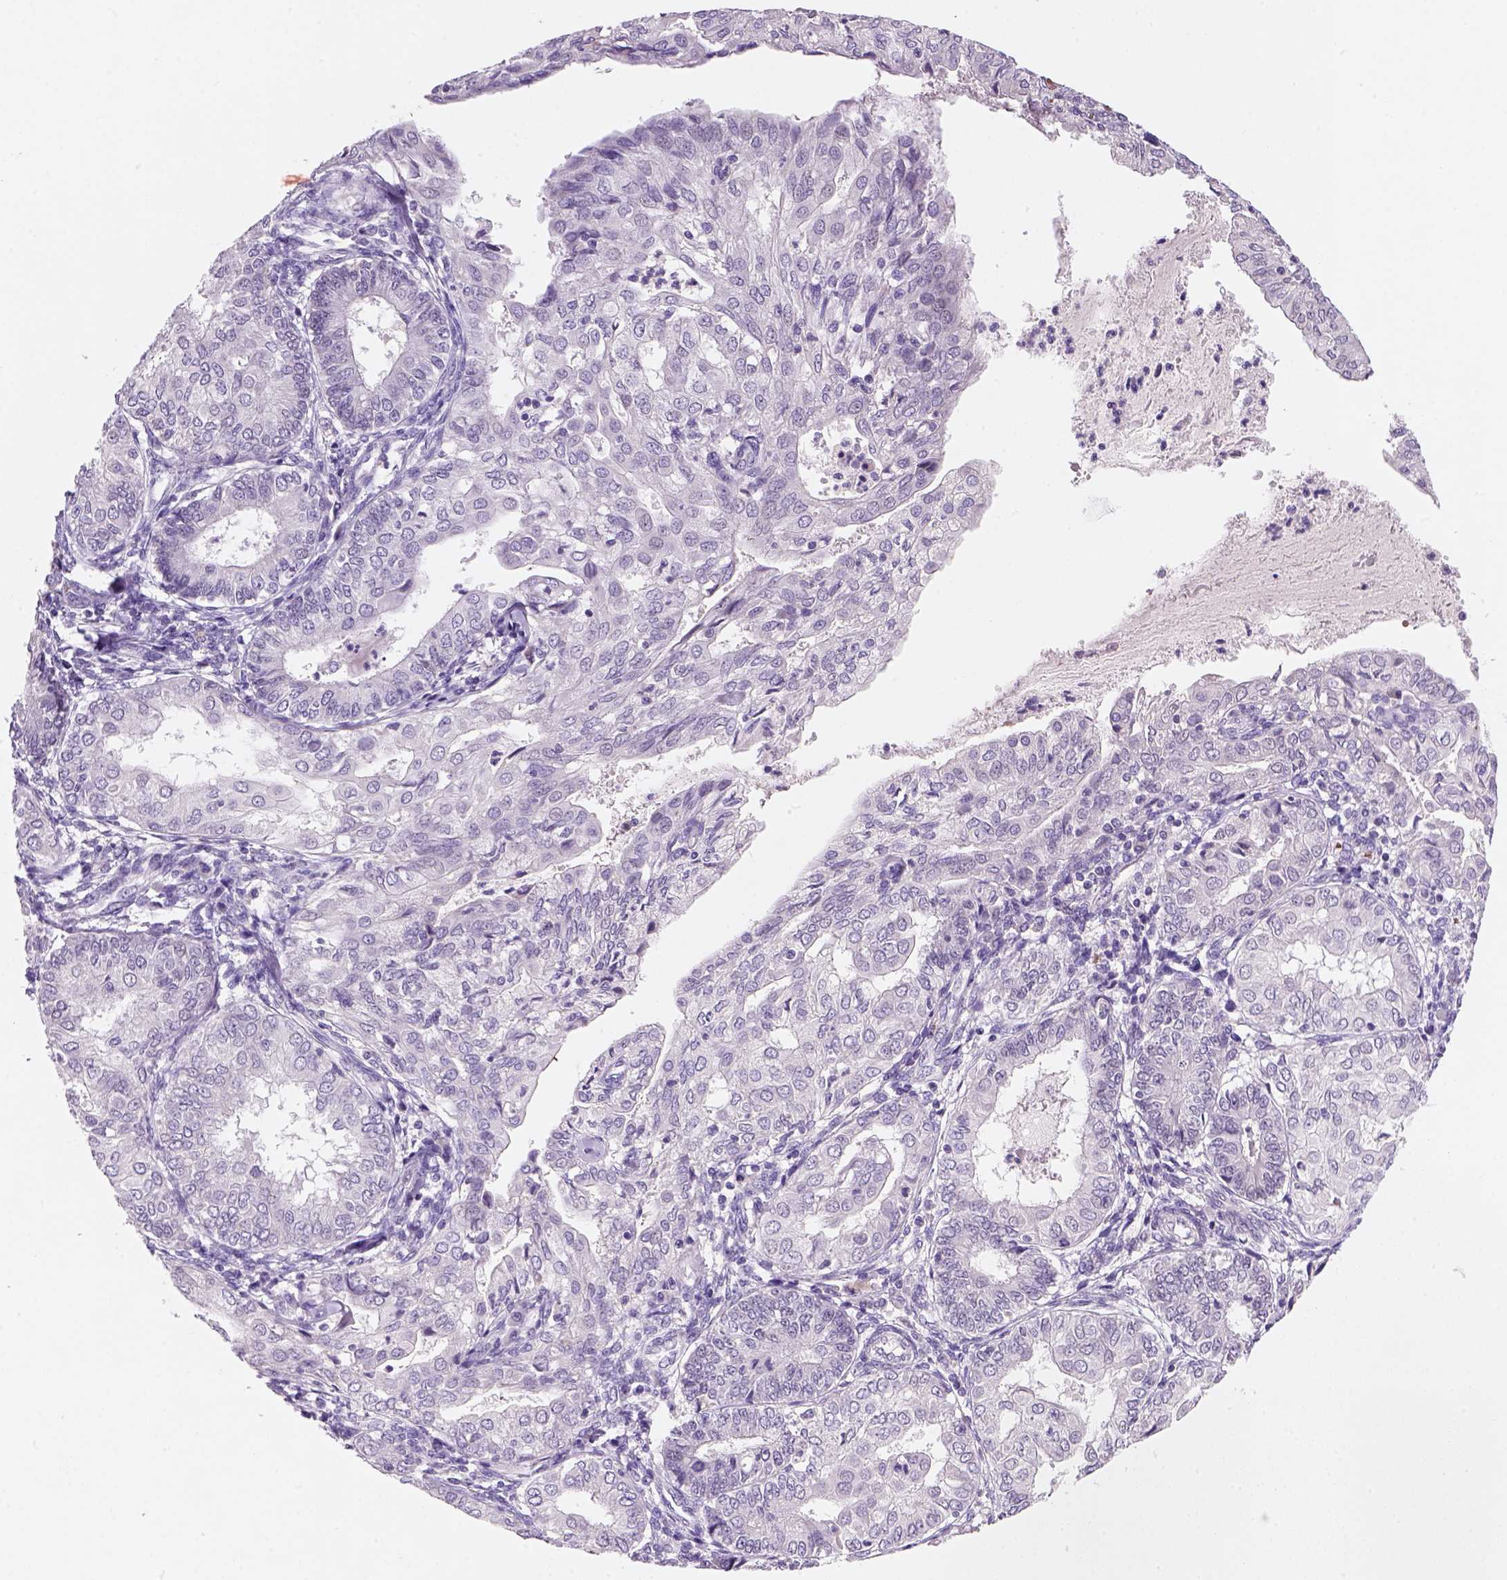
{"staining": {"intensity": "negative", "quantity": "none", "location": "none"}, "tissue": "endometrial cancer", "cell_type": "Tumor cells", "image_type": "cancer", "snomed": [{"axis": "morphology", "description": "Adenocarcinoma, NOS"}, {"axis": "topography", "description": "Endometrium"}], "caption": "This is an immunohistochemistry photomicrograph of endometrial cancer (adenocarcinoma). There is no staining in tumor cells.", "gene": "ZMAT4", "patient": {"sex": "female", "age": 68}}